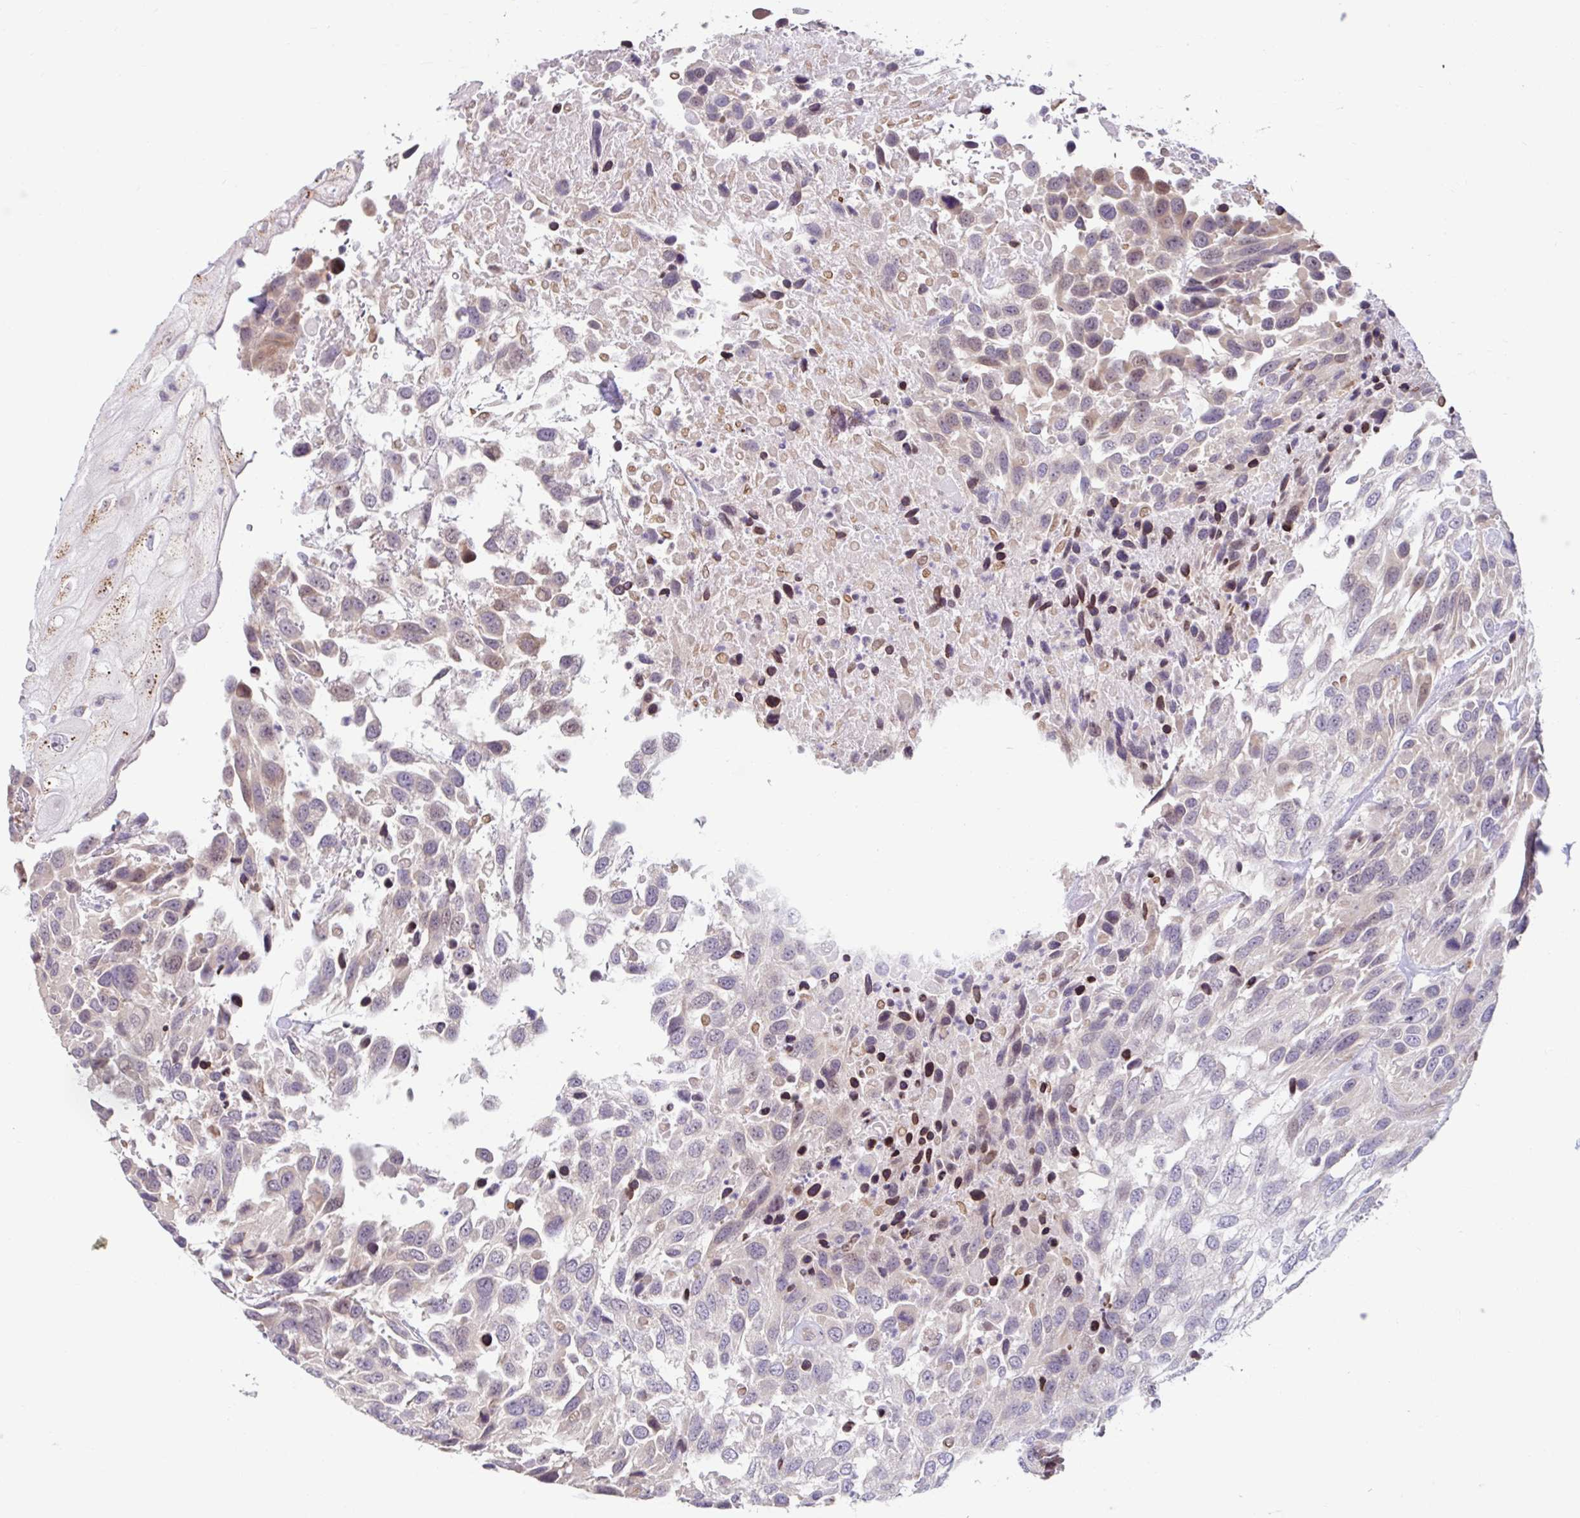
{"staining": {"intensity": "weak", "quantity": "25%-75%", "location": "cytoplasmic/membranous"}, "tissue": "urothelial cancer", "cell_type": "Tumor cells", "image_type": "cancer", "snomed": [{"axis": "morphology", "description": "Urothelial carcinoma, High grade"}, {"axis": "topography", "description": "Urinary bladder"}], "caption": "Immunohistochemistry histopathology image of neoplastic tissue: urothelial cancer stained using immunohistochemistry displays low levels of weak protein expression localized specifically in the cytoplasmic/membranous of tumor cells, appearing as a cytoplasmic/membranous brown color.", "gene": "NT5C1B", "patient": {"sex": "female", "age": 70}}